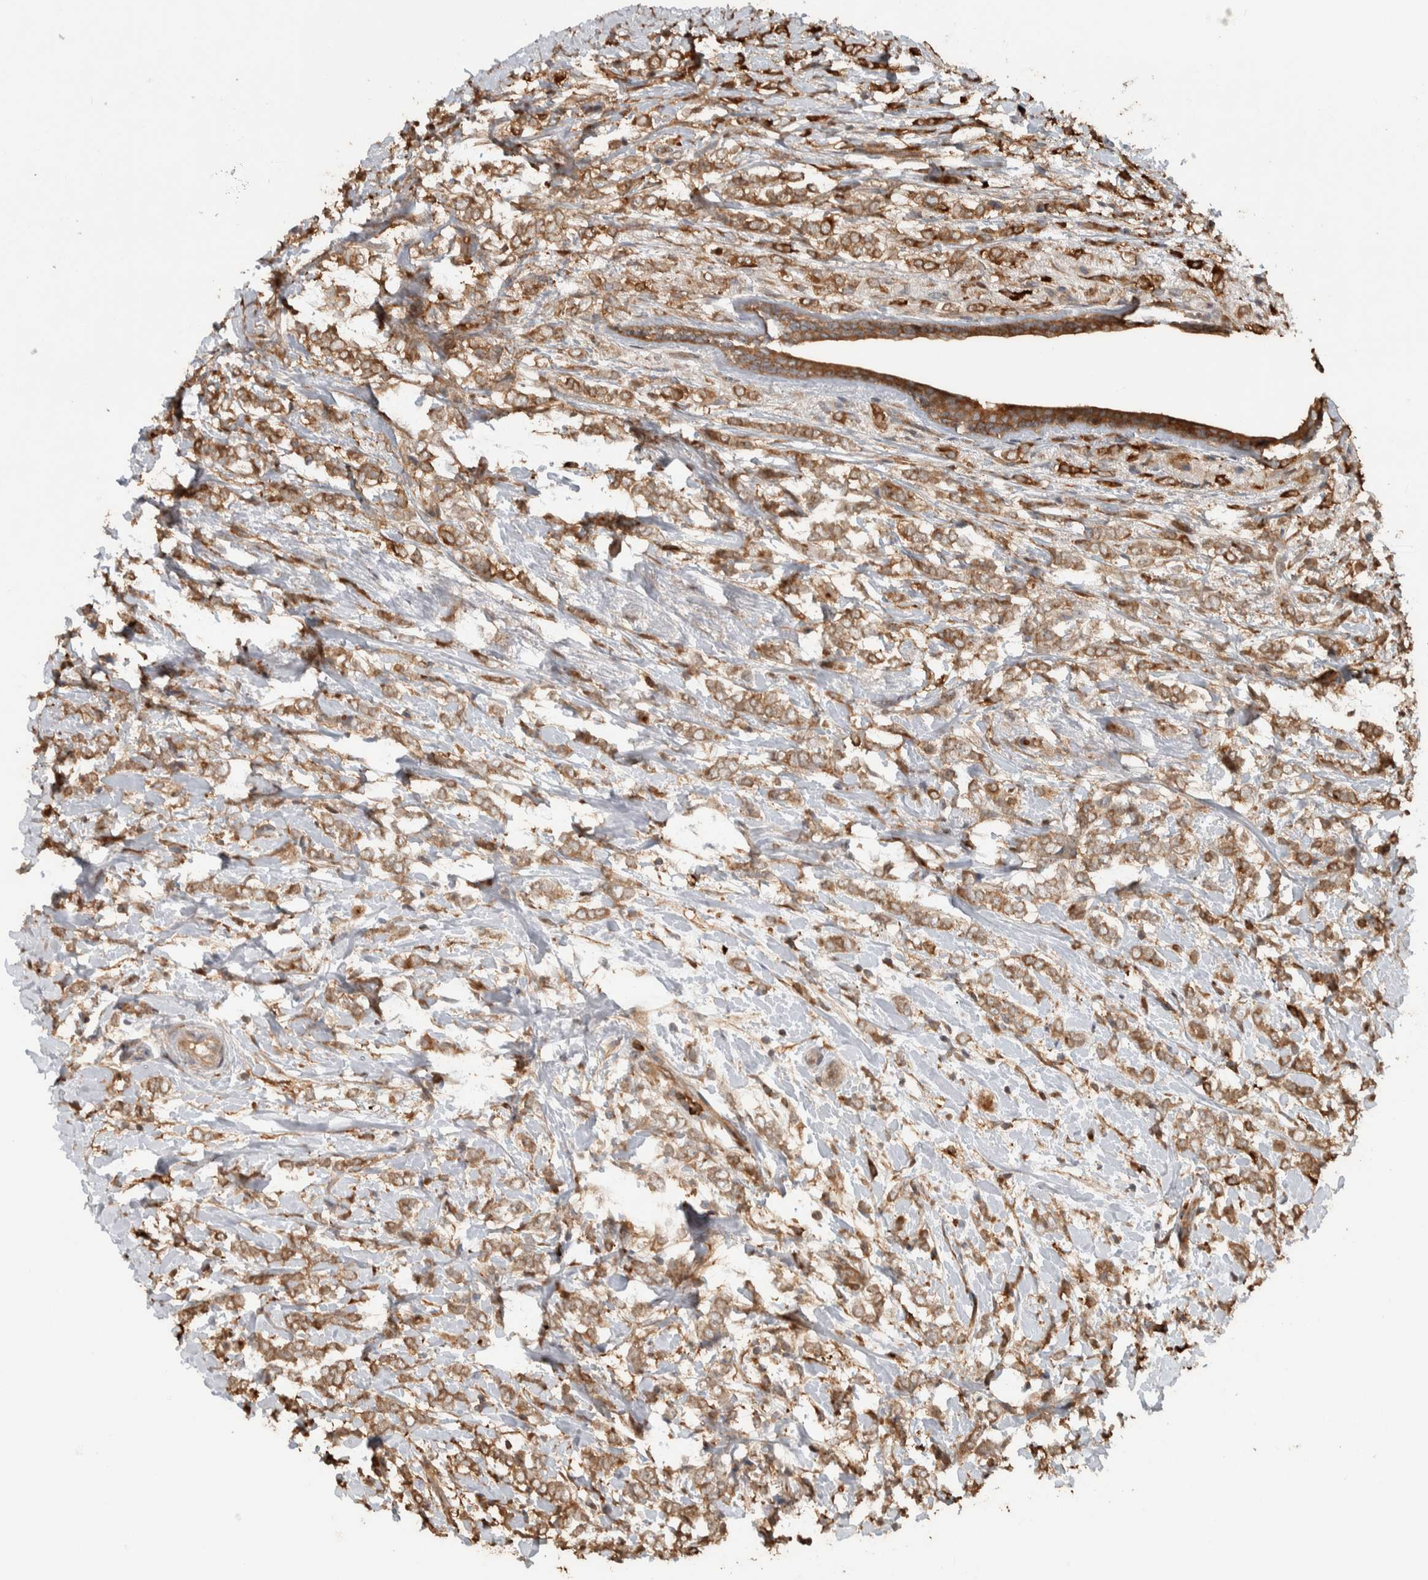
{"staining": {"intensity": "moderate", "quantity": ">75%", "location": "cytoplasmic/membranous"}, "tissue": "breast cancer", "cell_type": "Tumor cells", "image_type": "cancer", "snomed": [{"axis": "morphology", "description": "Normal tissue, NOS"}, {"axis": "morphology", "description": "Lobular carcinoma"}, {"axis": "topography", "description": "Breast"}], "caption": "Protein staining shows moderate cytoplasmic/membranous expression in about >75% of tumor cells in breast cancer (lobular carcinoma).", "gene": "CNTROB", "patient": {"sex": "female", "age": 47}}